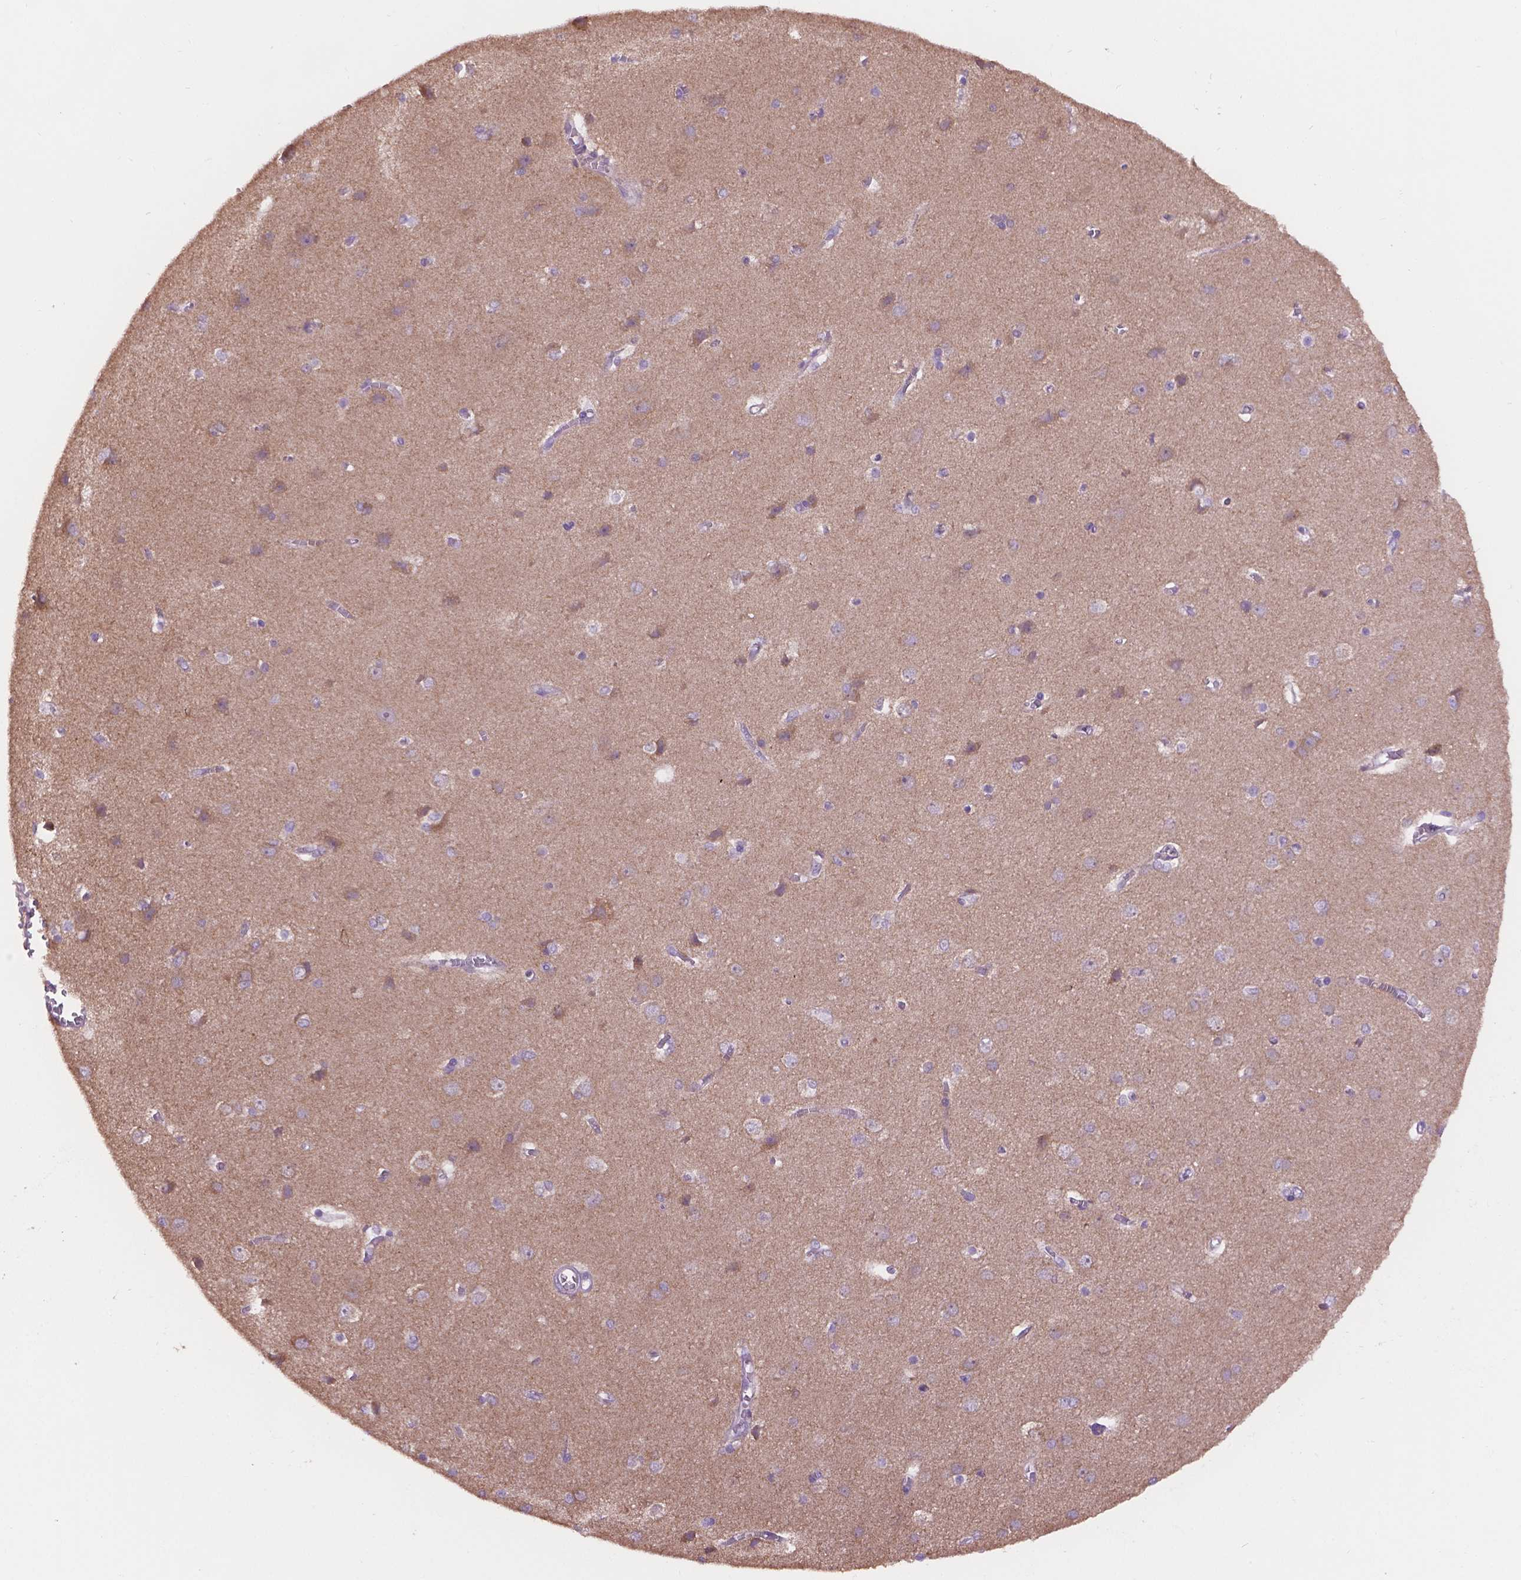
{"staining": {"intensity": "negative", "quantity": "none", "location": "none"}, "tissue": "cerebral cortex", "cell_type": "Endothelial cells", "image_type": "normal", "snomed": [{"axis": "morphology", "description": "Normal tissue, NOS"}, {"axis": "topography", "description": "Cerebral cortex"}], "caption": "Immunohistochemistry (IHC) photomicrograph of benign human cerebral cortex stained for a protein (brown), which reveals no expression in endothelial cells.", "gene": "CDH7", "patient": {"sex": "male", "age": 37}}